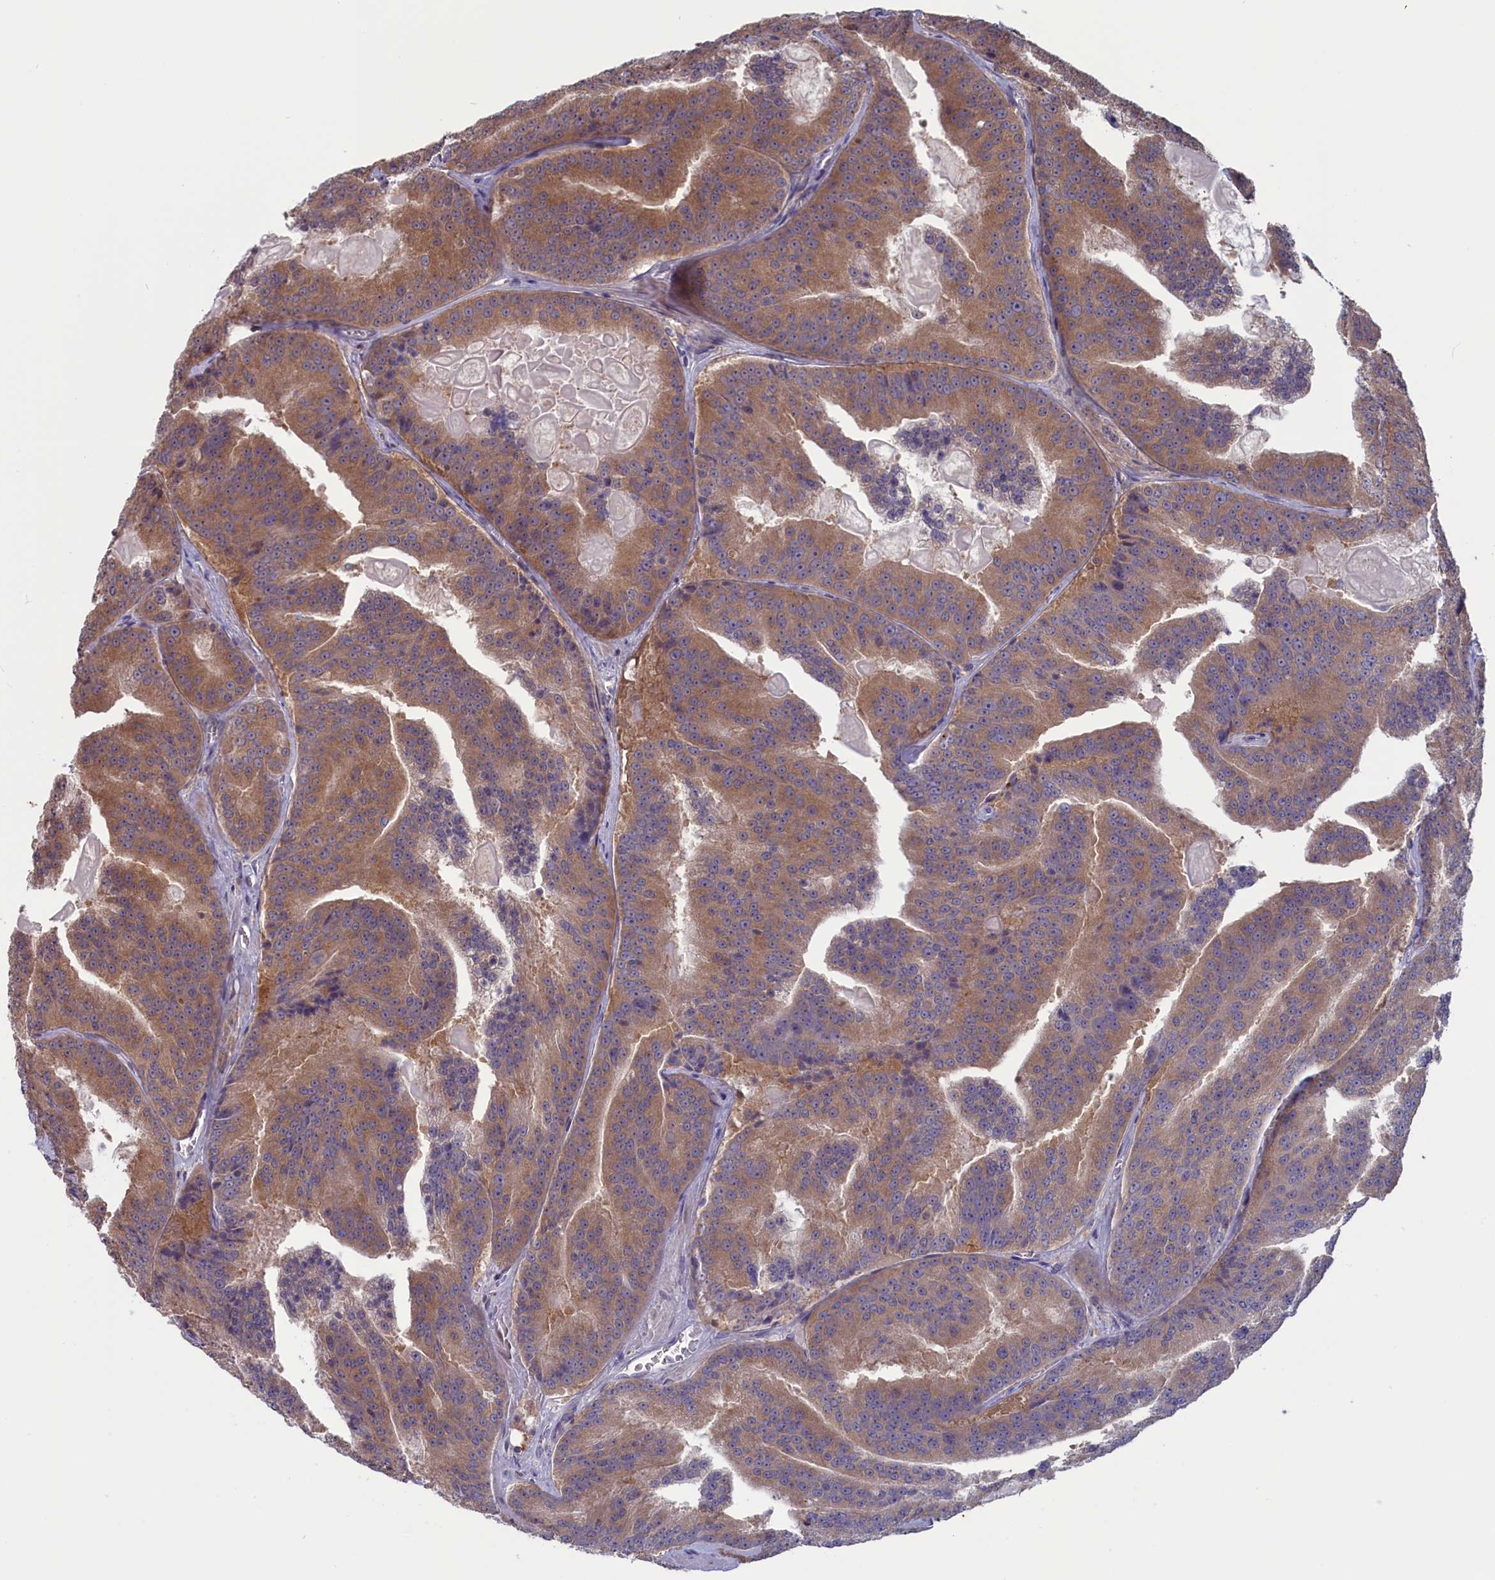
{"staining": {"intensity": "moderate", "quantity": "25%-75%", "location": "cytoplasmic/membranous"}, "tissue": "prostate cancer", "cell_type": "Tumor cells", "image_type": "cancer", "snomed": [{"axis": "morphology", "description": "Adenocarcinoma, High grade"}, {"axis": "topography", "description": "Prostate"}], "caption": "Approximately 25%-75% of tumor cells in human adenocarcinoma (high-grade) (prostate) reveal moderate cytoplasmic/membranous protein staining as visualized by brown immunohistochemical staining.", "gene": "CACTIN", "patient": {"sex": "male", "age": 61}}